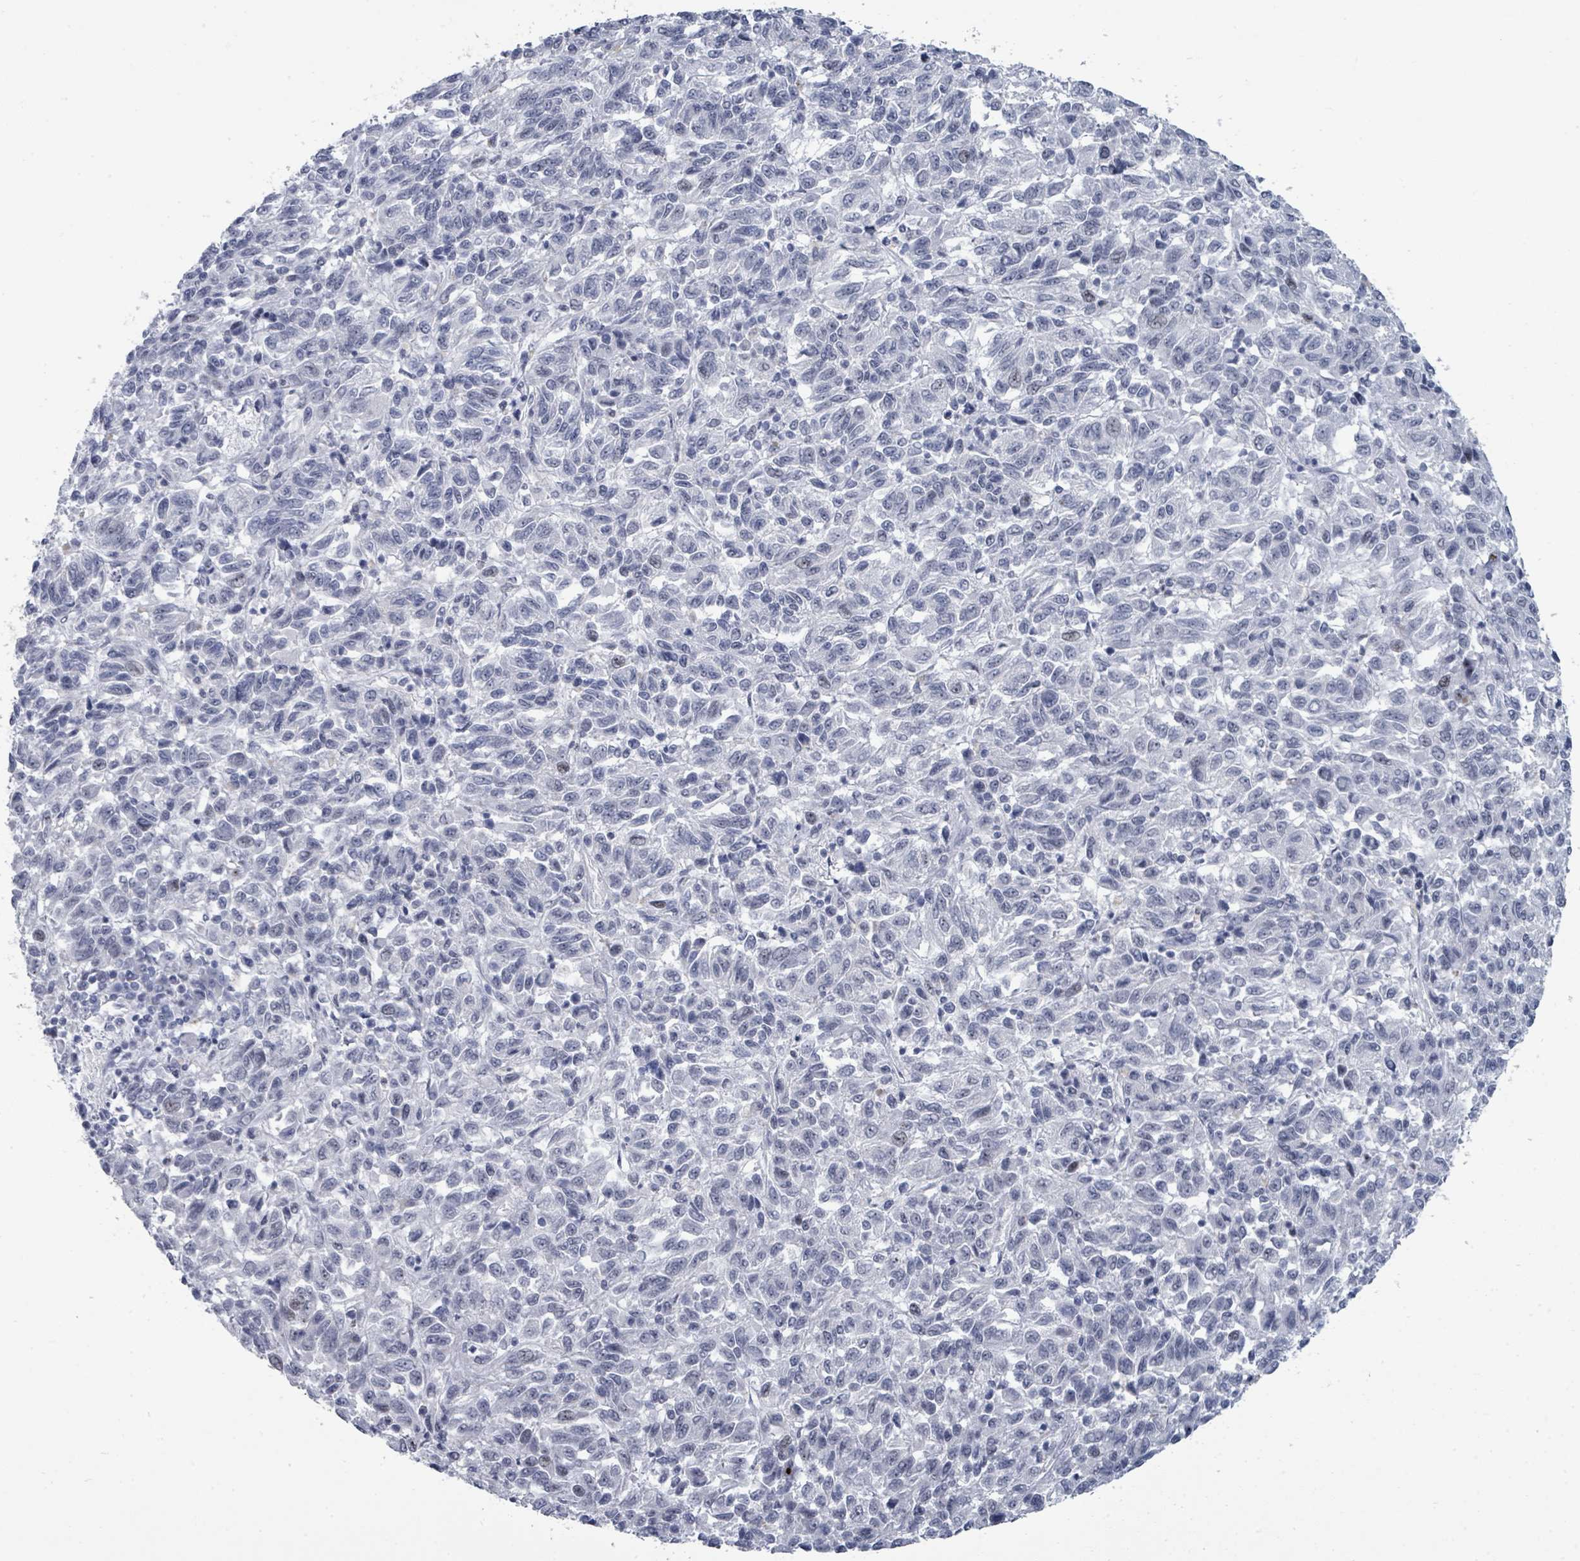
{"staining": {"intensity": "negative", "quantity": "none", "location": "none"}, "tissue": "melanoma", "cell_type": "Tumor cells", "image_type": "cancer", "snomed": [{"axis": "morphology", "description": "Malignant melanoma, Metastatic site"}, {"axis": "topography", "description": "Lung"}], "caption": "Immunohistochemistry (IHC) histopathology image of neoplastic tissue: malignant melanoma (metastatic site) stained with DAB (3,3'-diaminobenzidine) shows no significant protein expression in tumor cells.", "gene": "CT45A5", "patient": {"sex": "male", "age": 64}}